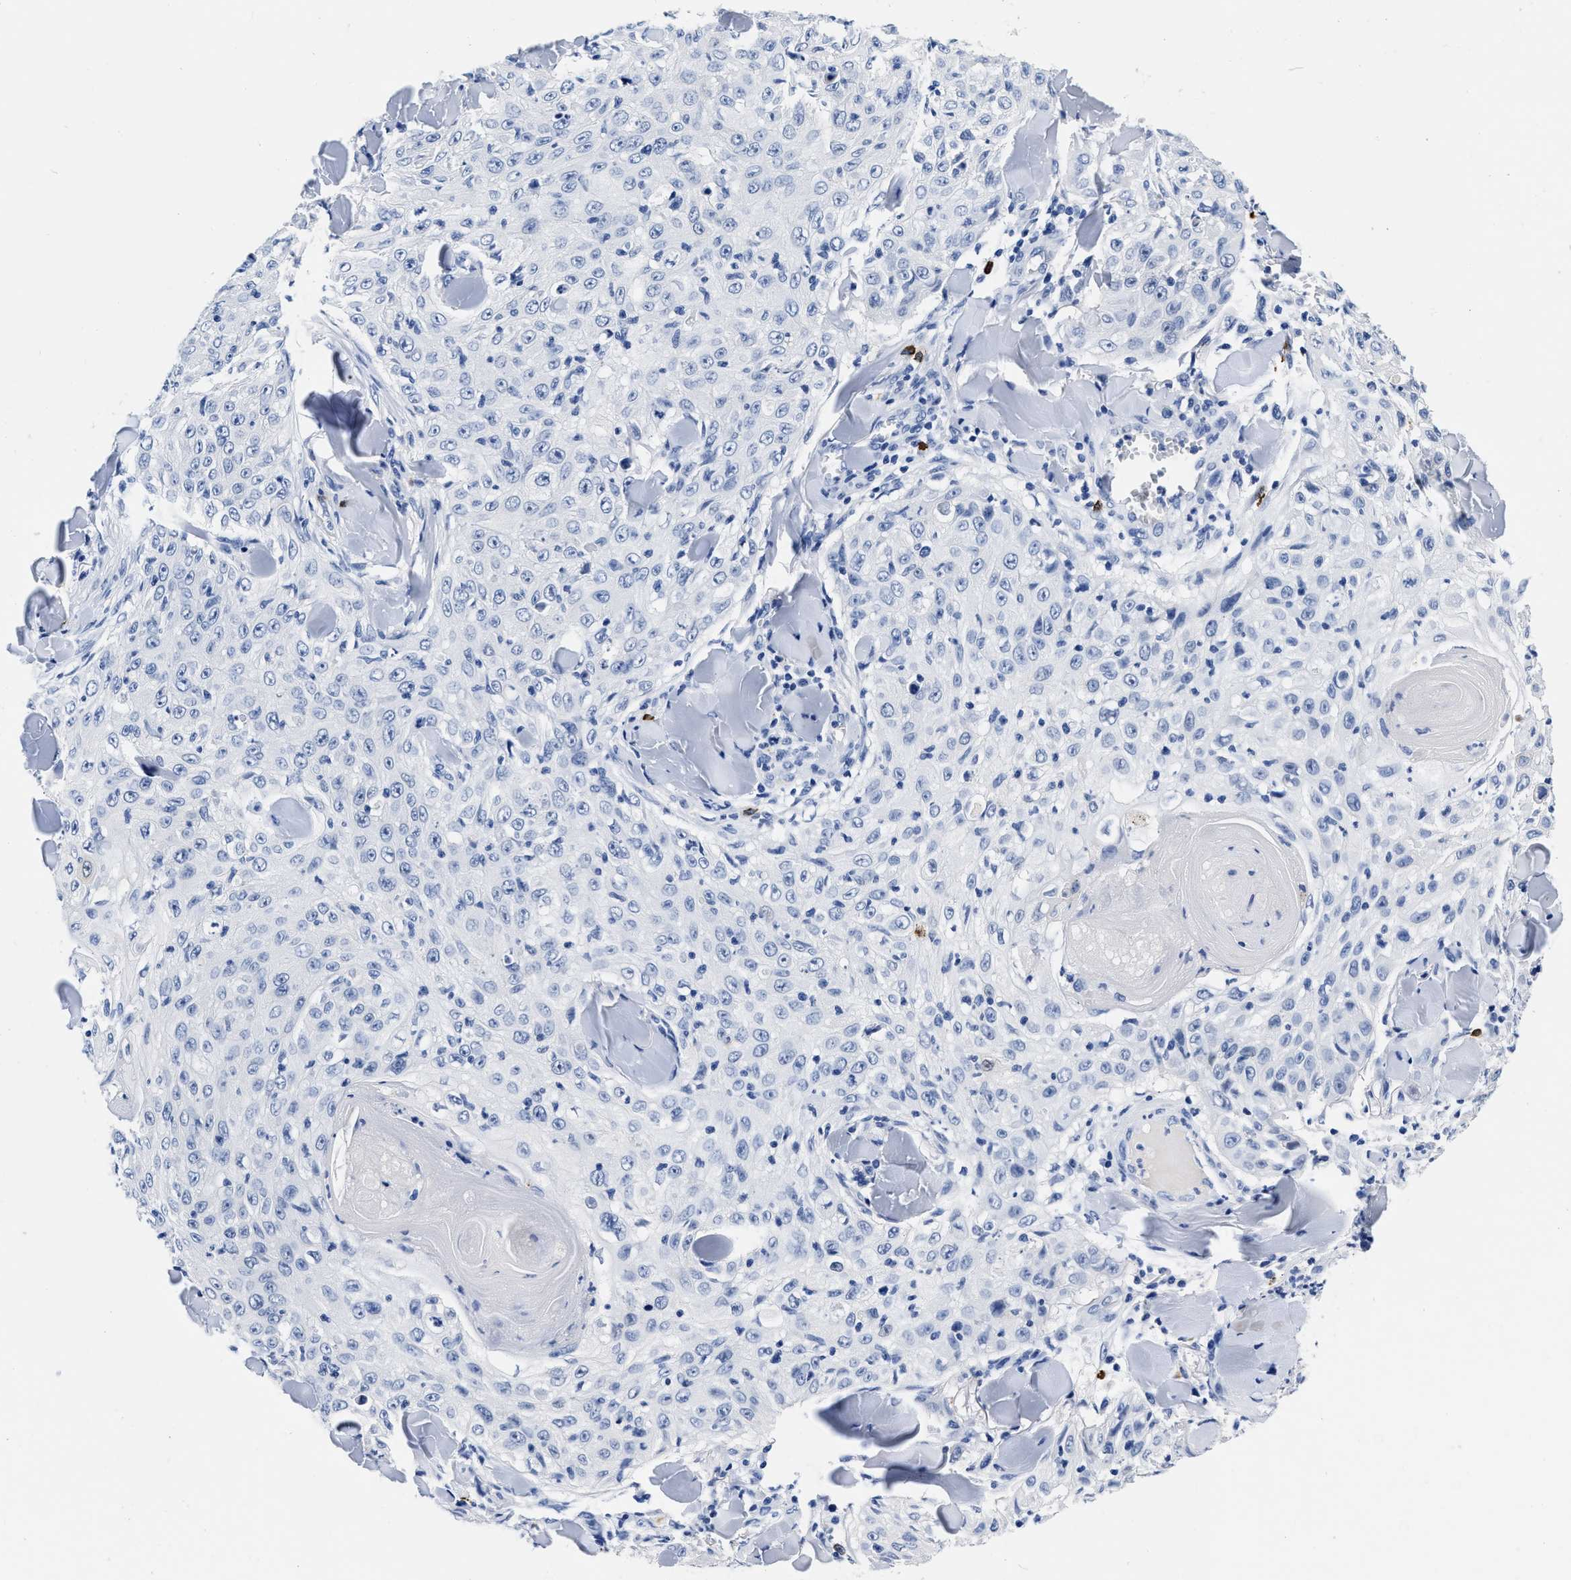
{"staining": {"intensity": "negative", "quantity": "none", "location": "none"}, "tissue": "skin cancer", "cell_type": "Tumor cells", "image_type": "cancer", "snomed": [{"axis": "morphology", "description": "Squamous cell carcinoma, NOS"}, {"axis": "topography", "description": "Skin"}], "caption": "DAB (3,3'-diaminobenzidine) immunohistochemical staining of human skin cancer (squamous cell carcinoma) demonstrates no significant expression in tumor cells.", "gene": "CER1", "patient": {"sex": "male", "age": 86}}